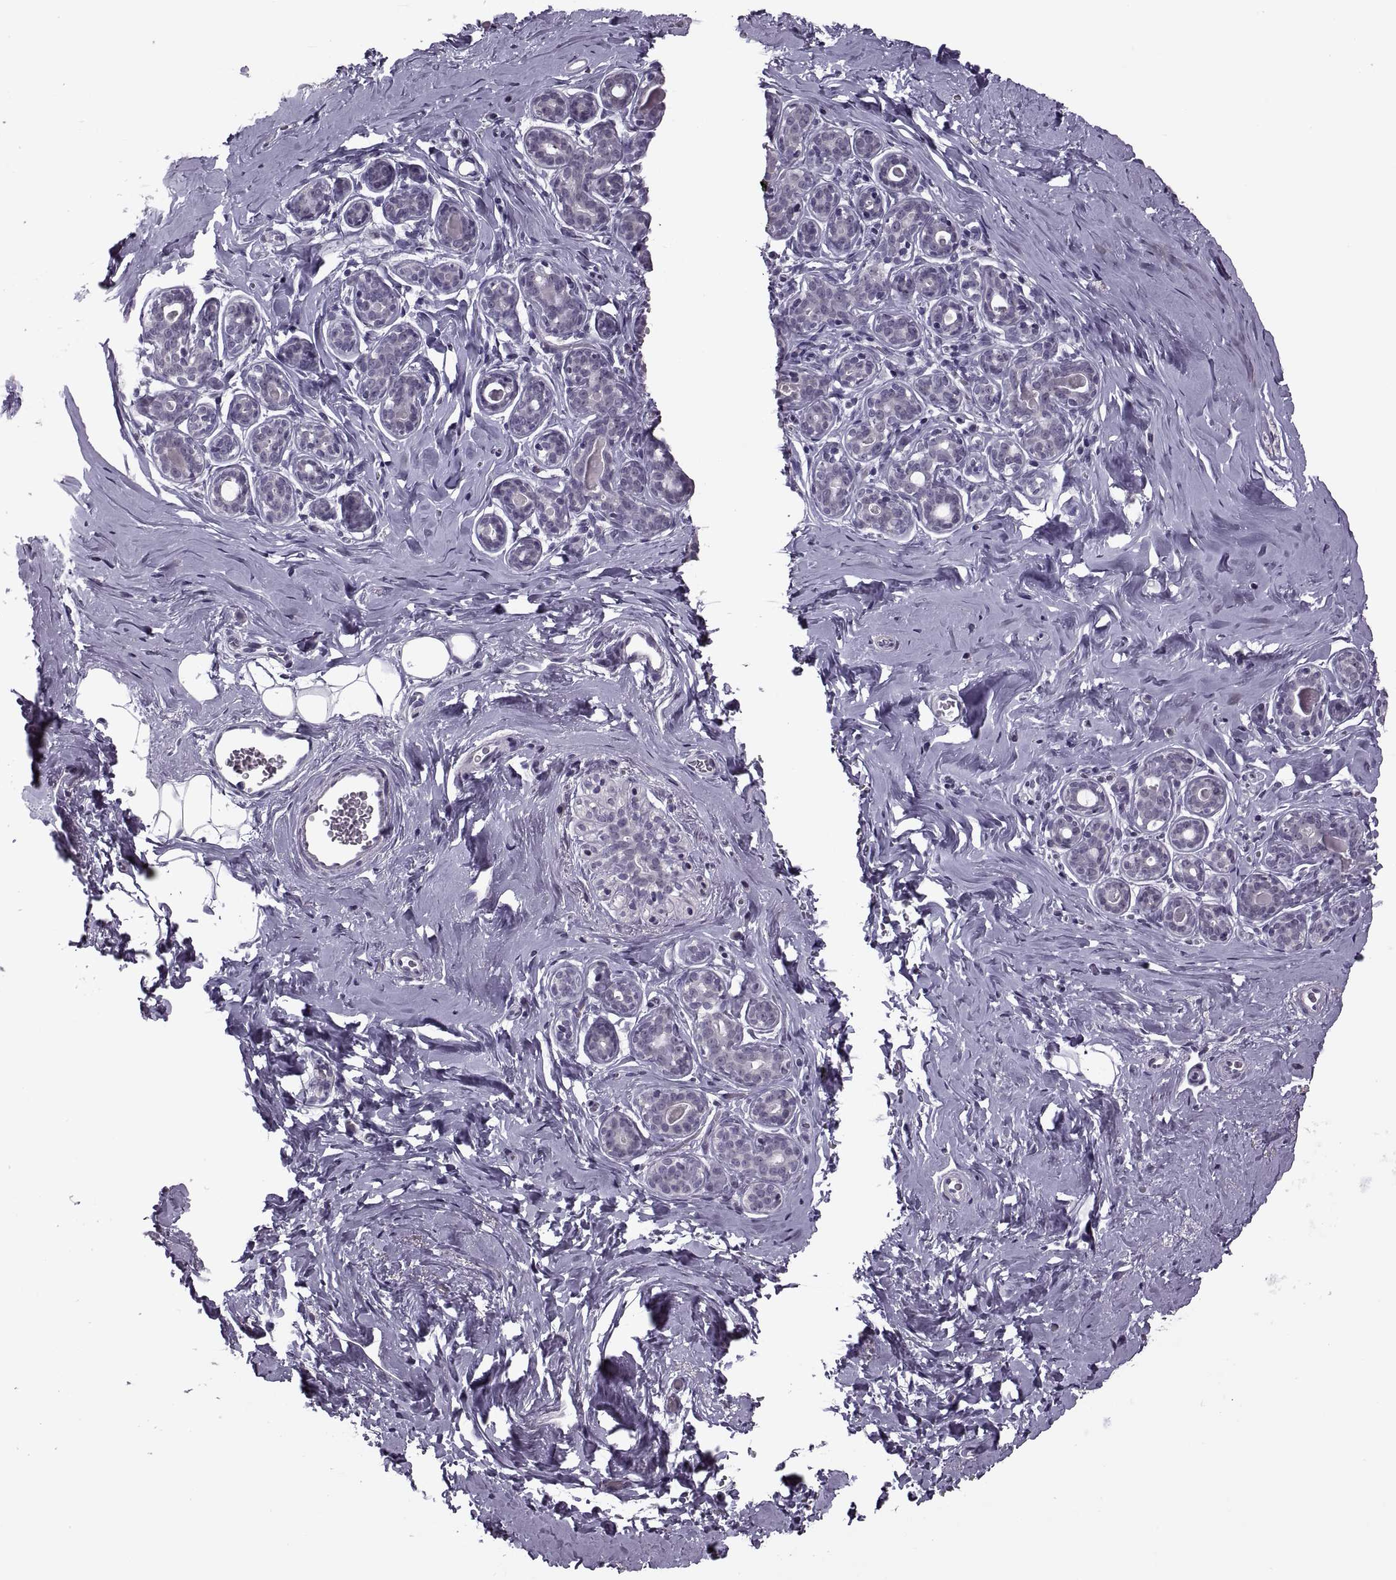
{"staining": {"intensity": "negative", "quantity": "none", "location": "none"}, "tissue": "breast", "cell_type": "Adipocytes", "image_type": "normal", "snomed": [{"axis": "morphology", "description": "Normal tissue, NOS"}, {"axis": "topography", "description": "Skin"}, {"axis": "topography", "description": "Breast"}], "caption": "Photomicrograph shows no protein staining in adipocytes of normal breast. The staining was performed using DAB to visualize the protein expression in brown, while the nuclei were stained in blue with hematoxylin (Magnification: 20x).", "gene": "PAGE2B", "patient": {"sex": "female", "age": 43}}